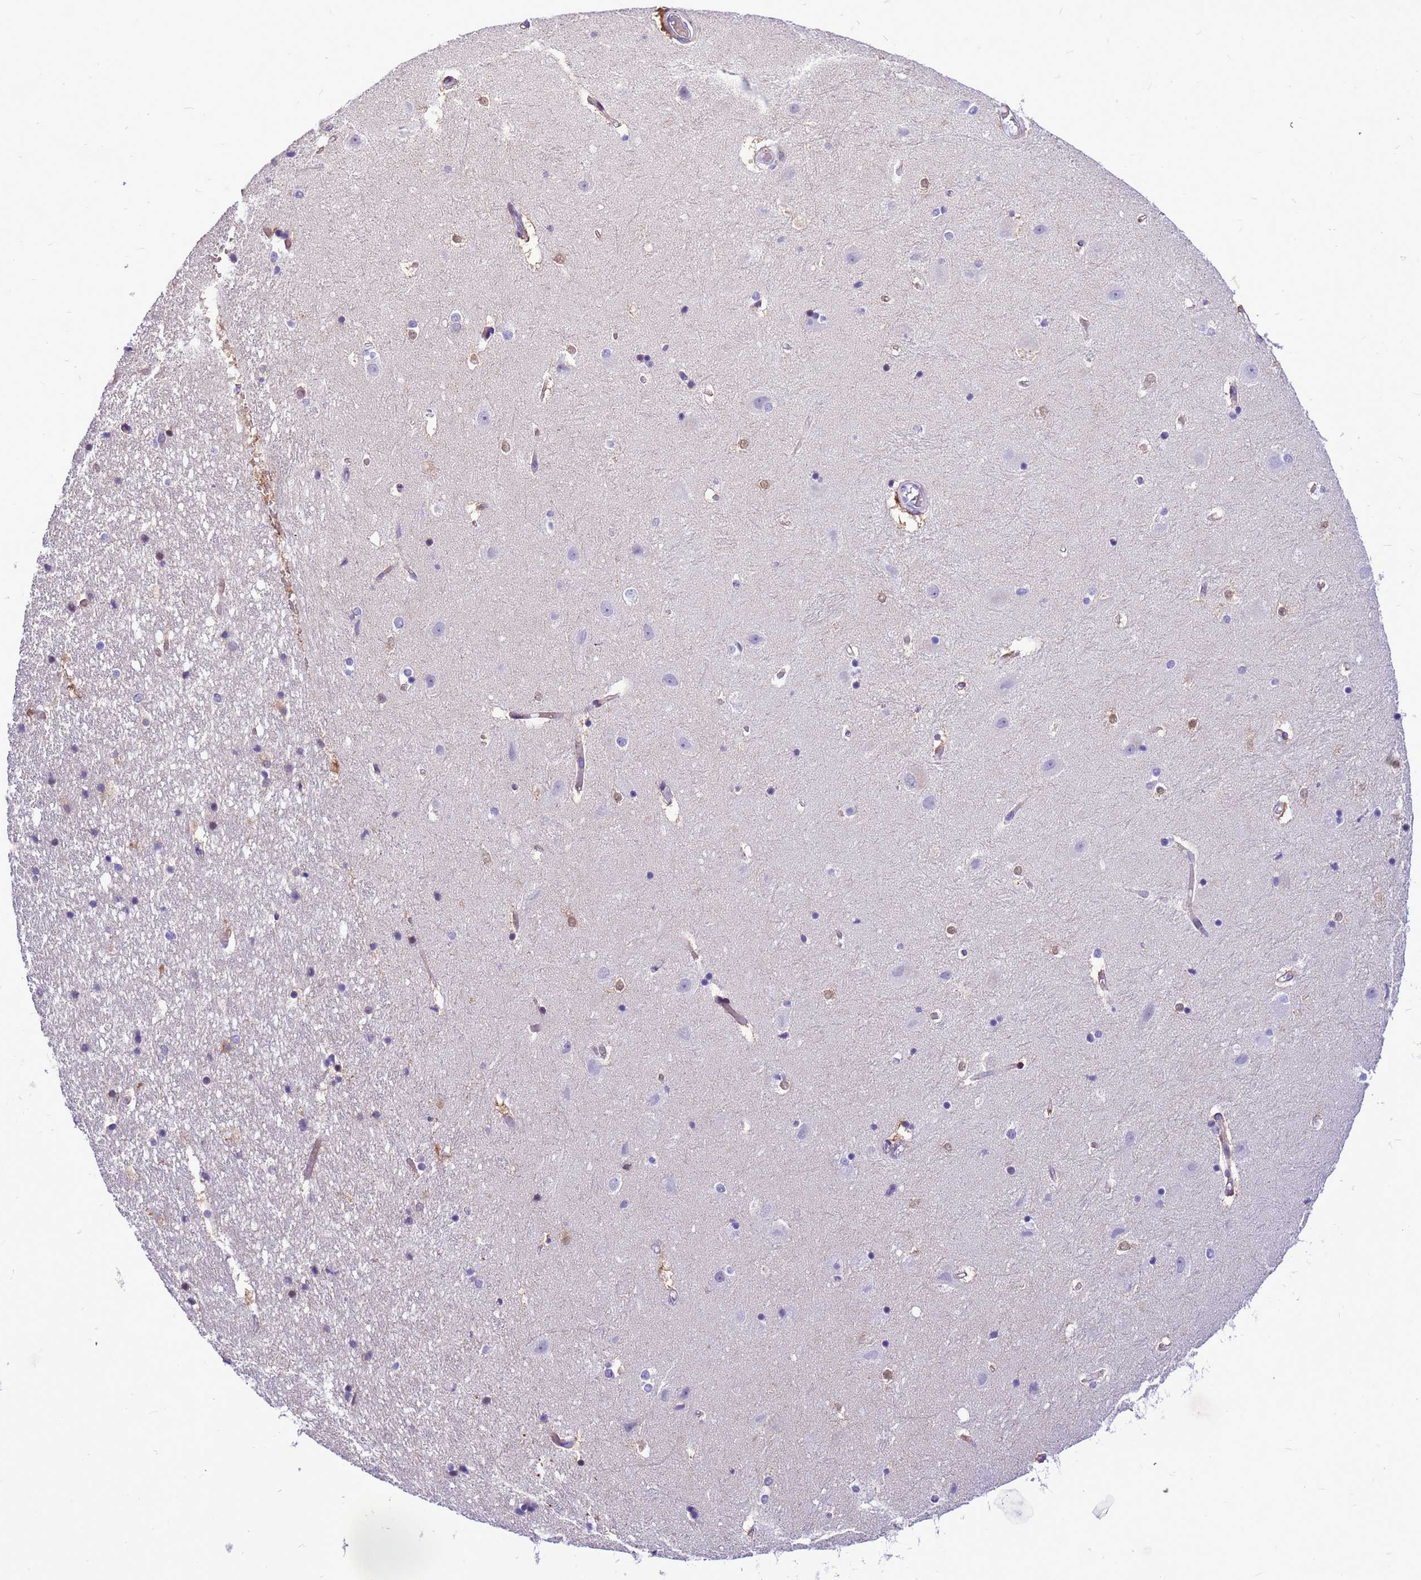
{"staining": {"intensity": "negative", "quantity": "none", "location": "none"}, "tissue": "hippocampus", "cell_type": "Glial cells", "image_type": "normal", "snomed": [{"axis": "morphology", "description": "Normal tissue, NOS"}, {"axis": "topography", "description": "Hippocampus"}], "caption": "A high-resolution photomicrograph shows IHC staining of benign hippocampus, which shows no significant staining in glial cells.", "gene": "ADAMTS7", "patient": {"sex": "female", "age": 52}}